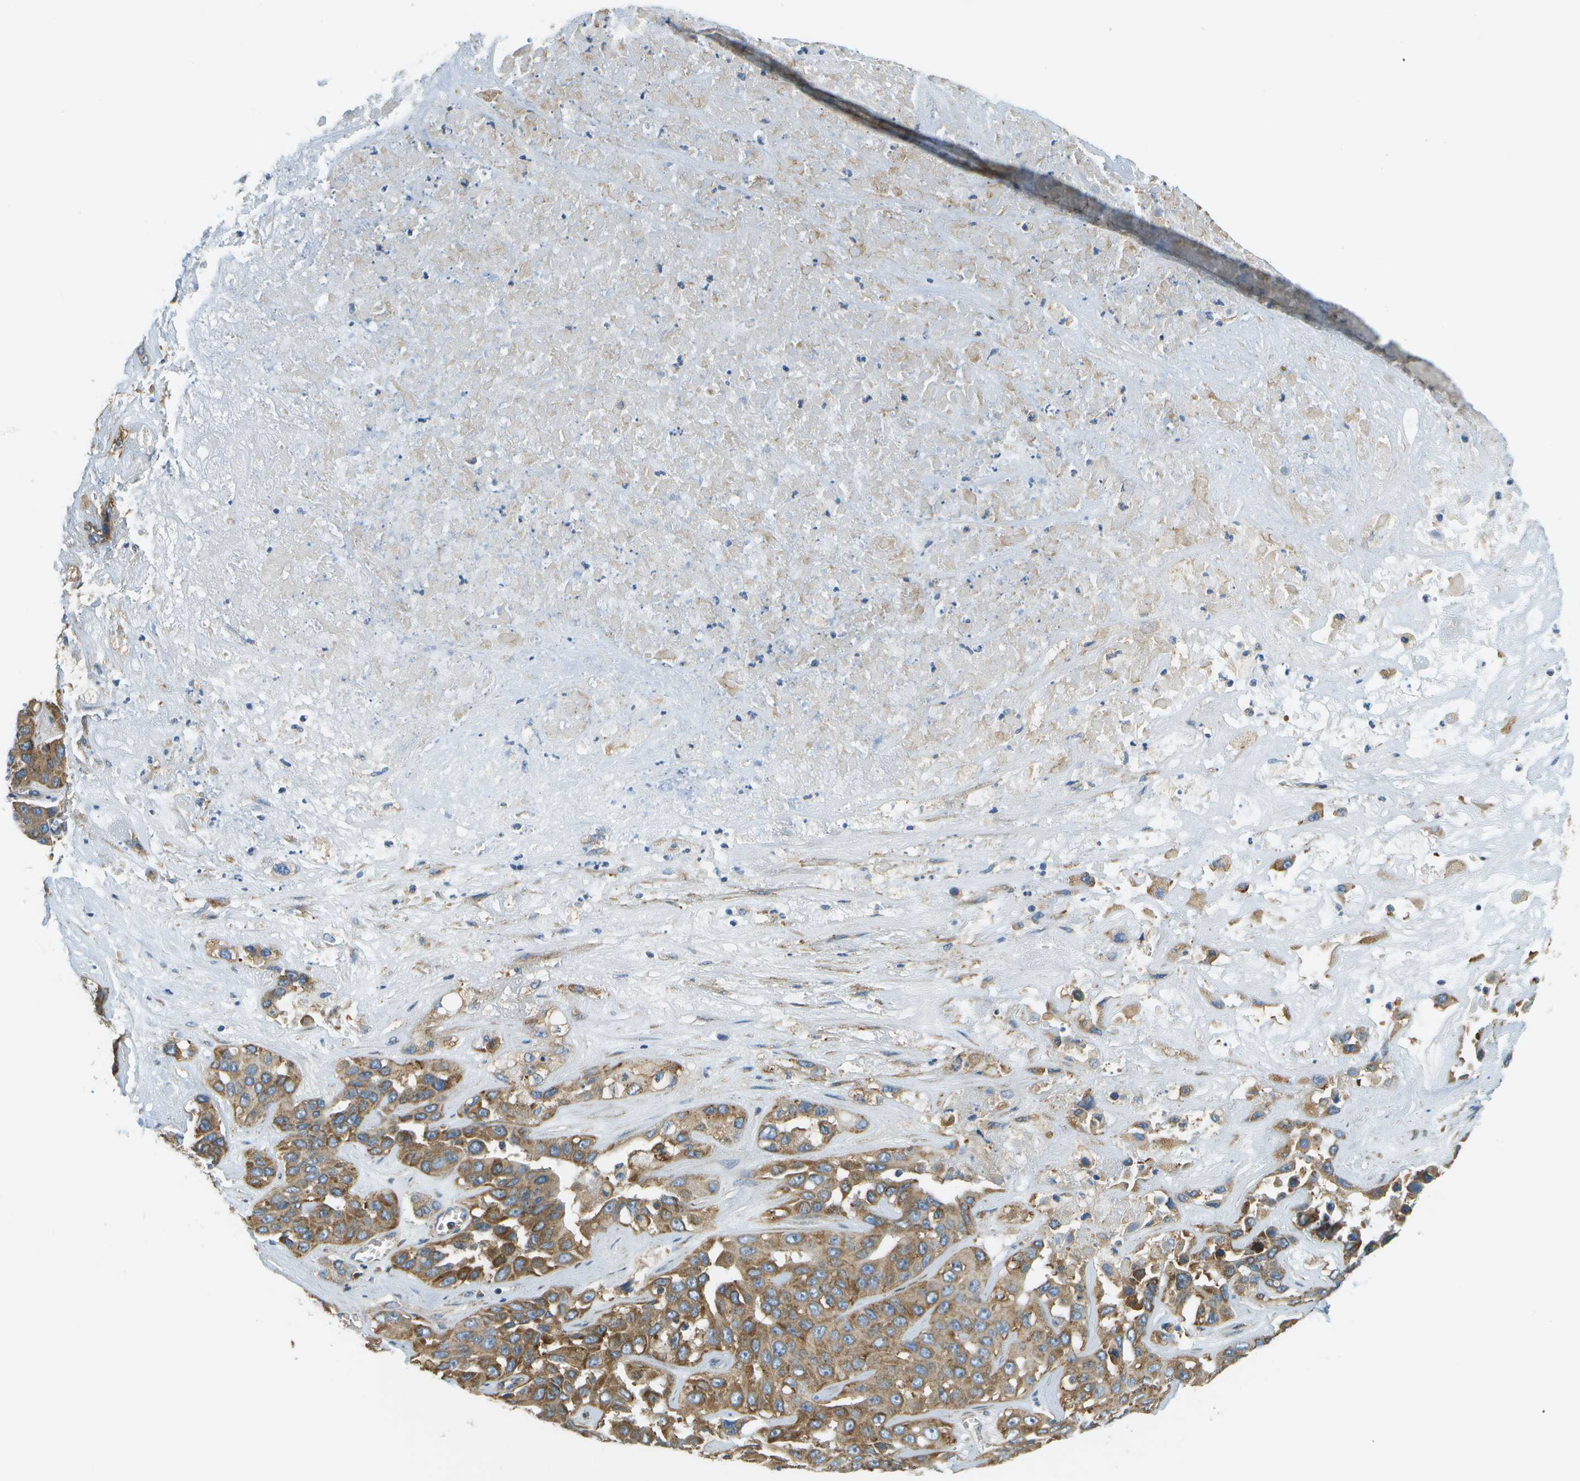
{"staining": {"intensity": "moderate", "quantity": ">75%", "location": "cytoplasmic/membranous"}, "tissue": "liver cancer", "cell_type": "Tumor cells", "image_type": "cancer", "snomed": [{"axis": "morphology", "description": "Cholangiocarcinoma"}, {"axis": "topography", "description": "Liver"}], "caption": "This is an image of immunohistochemistry staining of liver cancer, which shows moderate staining in the cytoplasmic/membranous of tumor cells.", "gene": "CLTC", "patient": {"sex": "female", "age": 52}}